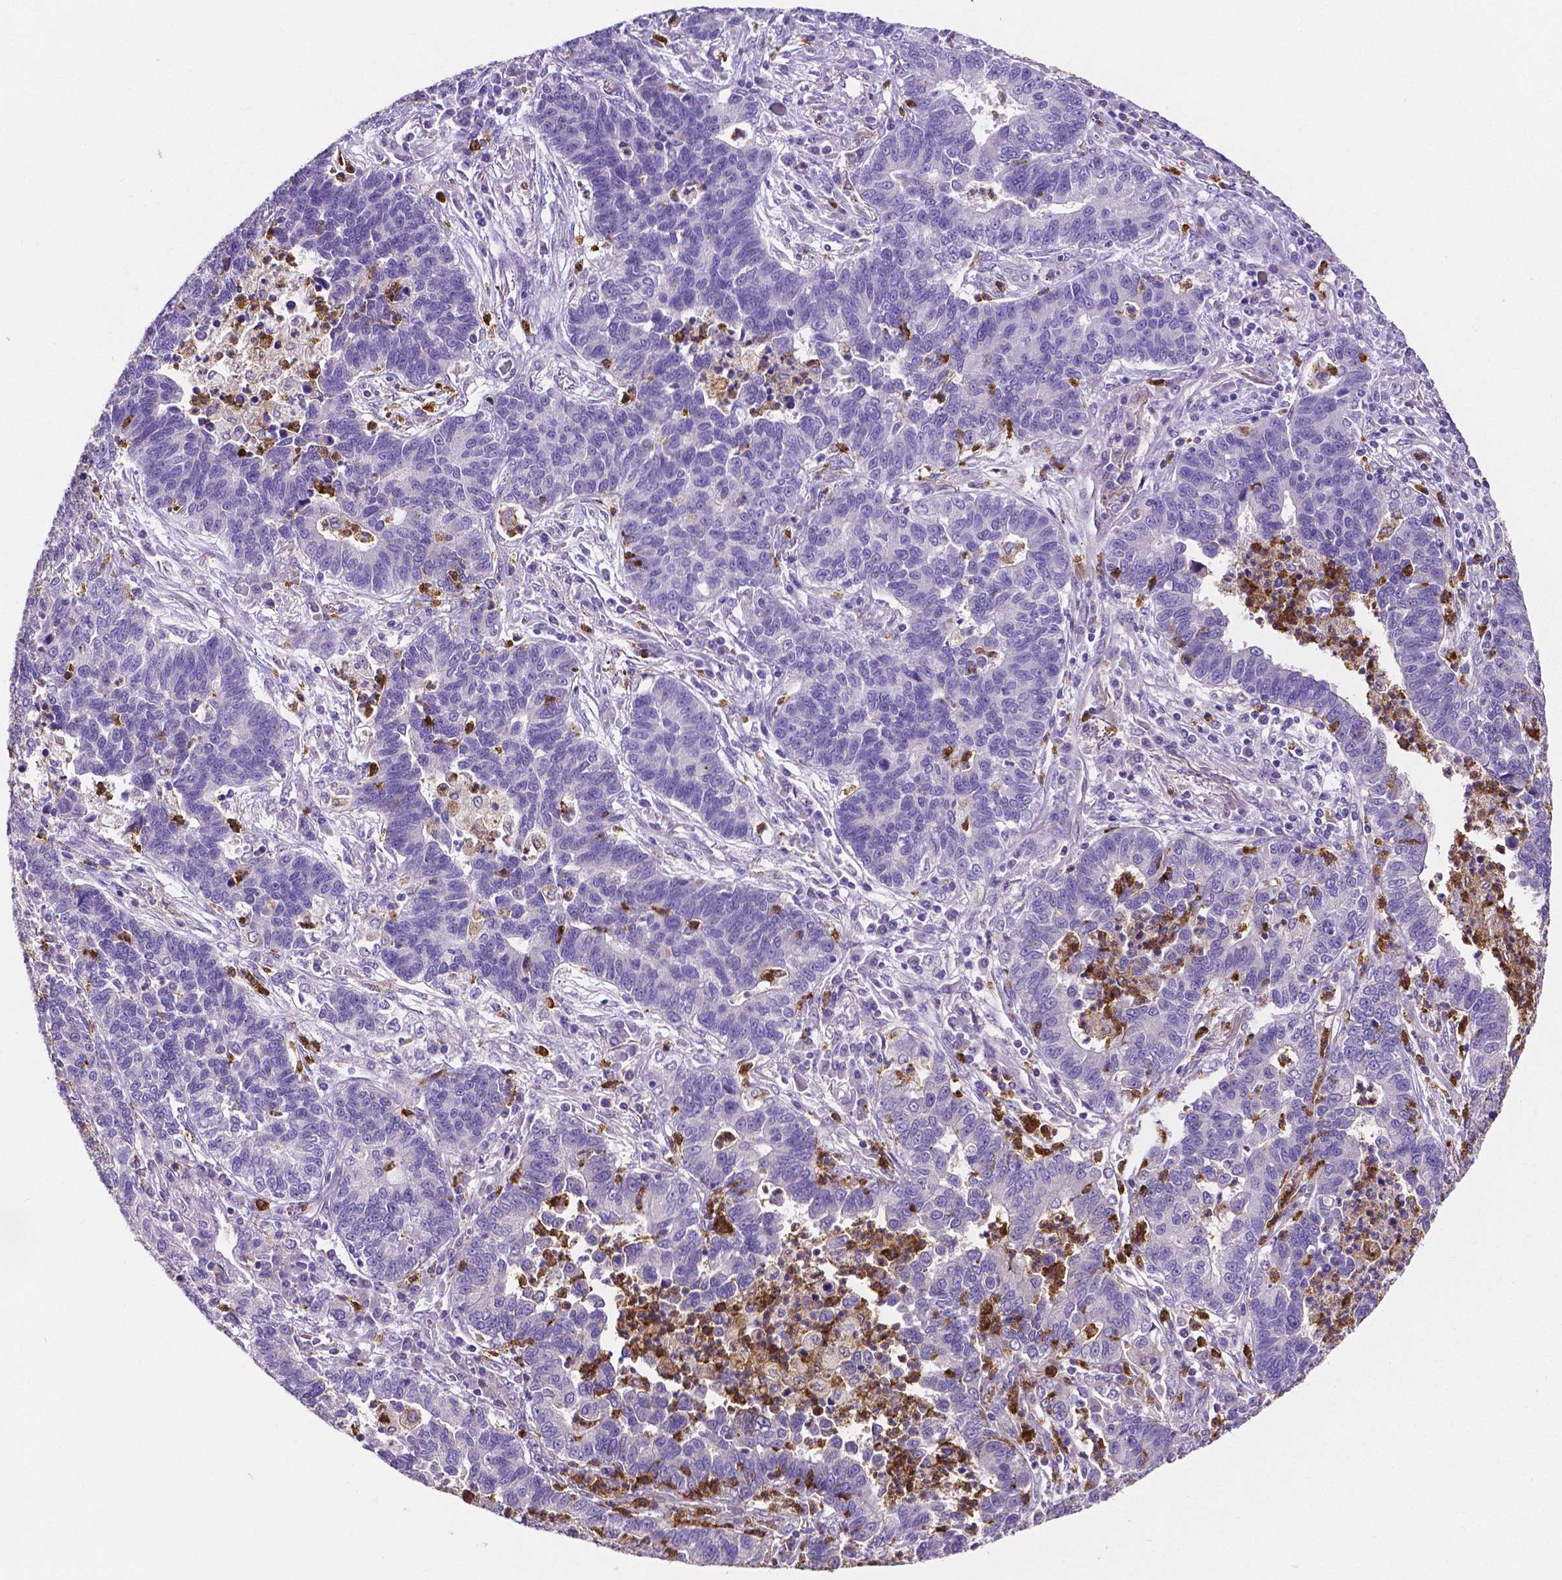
{"staining": {"intensity": "negative", "quantity": "none", "location": "none"}, "tissue": "lung cancer", "cell_type": "Tumor cells", "image_type": "cancer", "snomed": [{"axis": "morphology", "description": "Adenocarcinoma, NOS"}, {"axis": "topography", "description": "Lung"}], "caption": "This is a image of immunohistochemistry staining of lung cancer, which shows no staining in tumor cells.", "gene": "MMP9", "patient": {"sex": "female", "age": 57}}